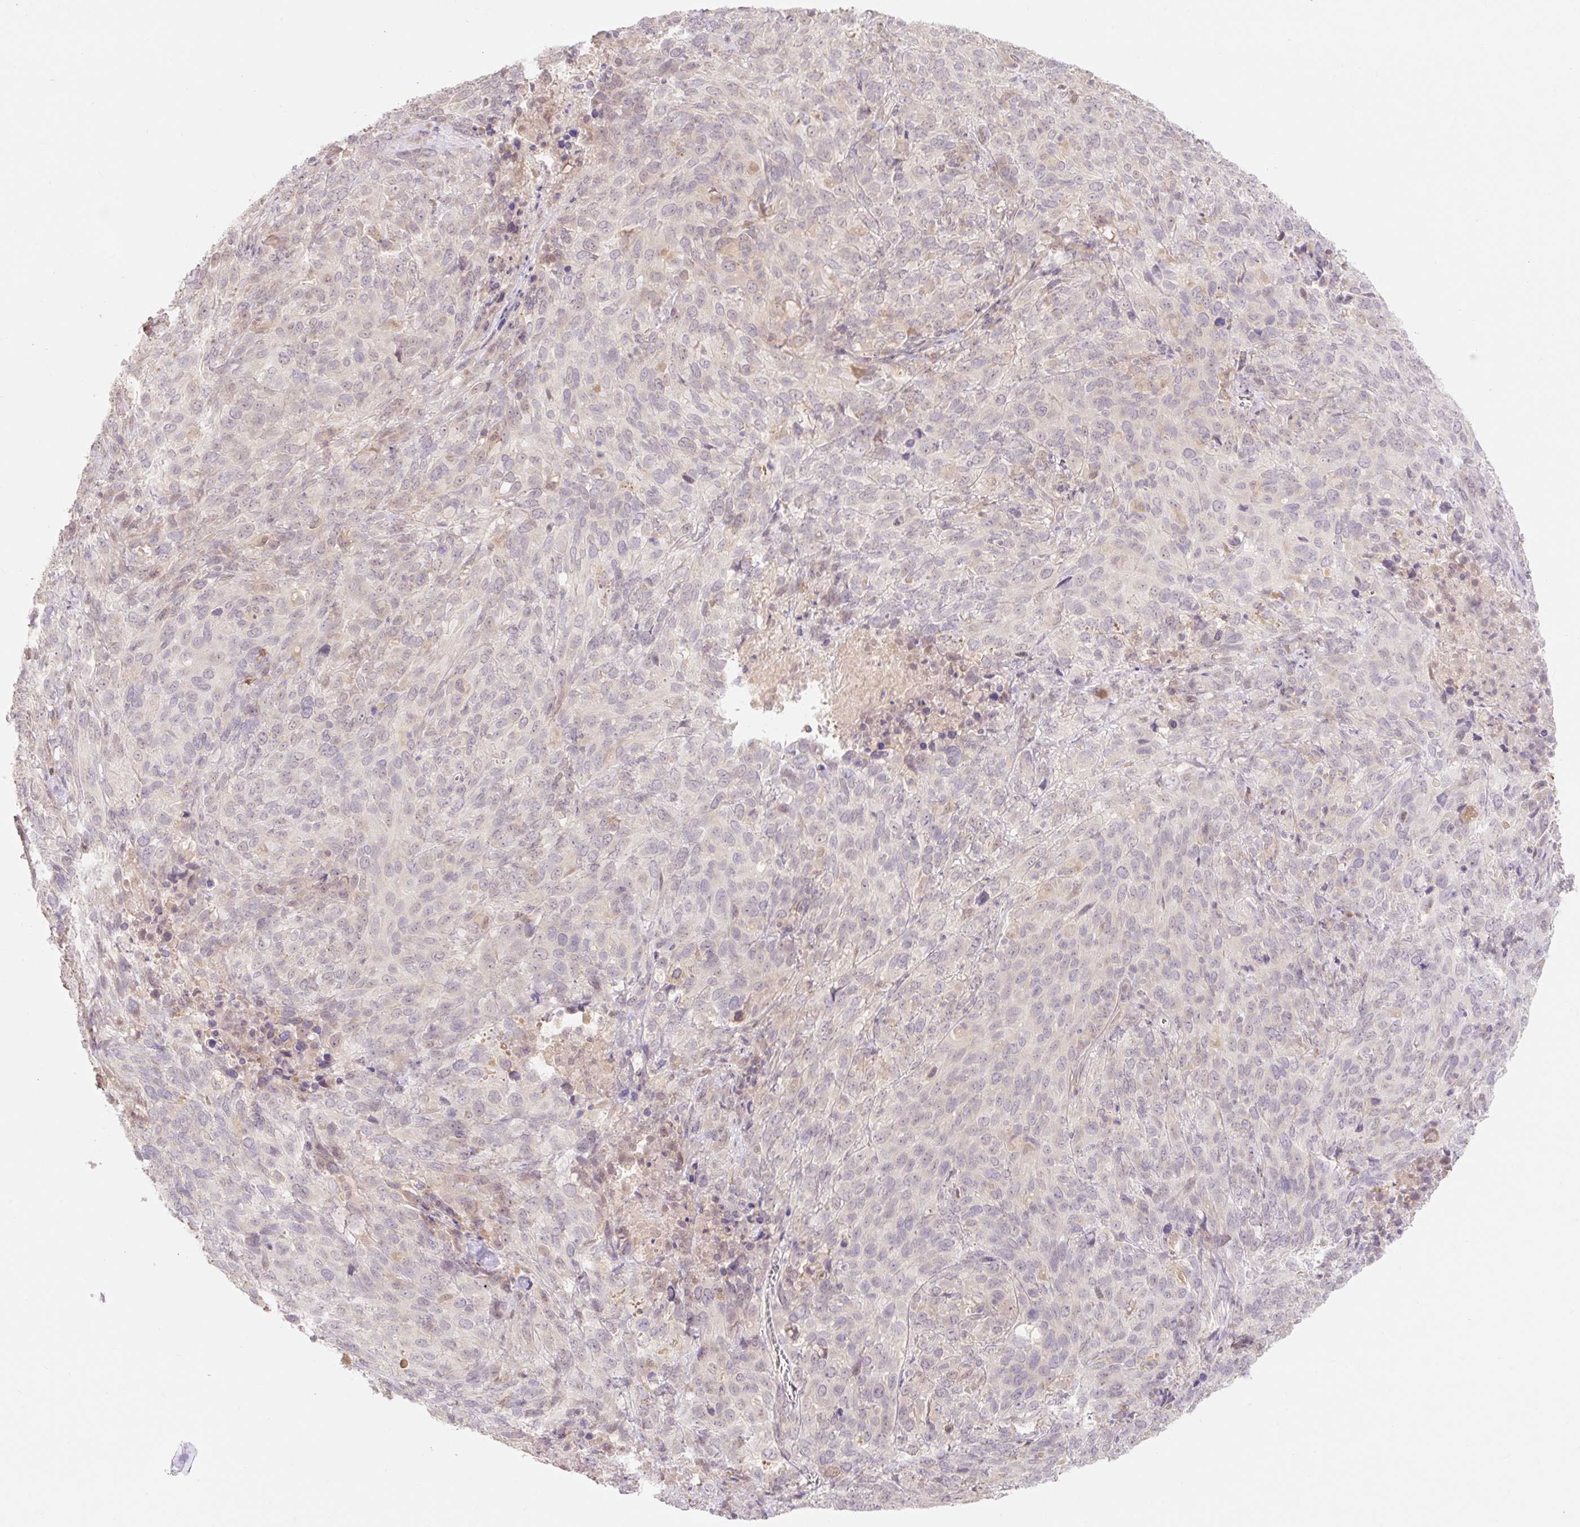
{"staining": {"intensity": "negative", "quantity": "none", "location": "none"}, "tissue": "cervical cancer", "cell_type": "Tumor cells", "image_type": "cancer", "snomed": [{"axis": "morphology", "description": "Squamous cell carcinoma, NOS"}, {"axis": "topography", "description": "Cervix"}], "caption": "Immunohistochemistry image of neoplastic tissue: human cervical cancer stained with DAB displays no significant protein positivity in tumor cells.", "gene": "EMC10", "patient": {"sex": "female", "age": 51}}